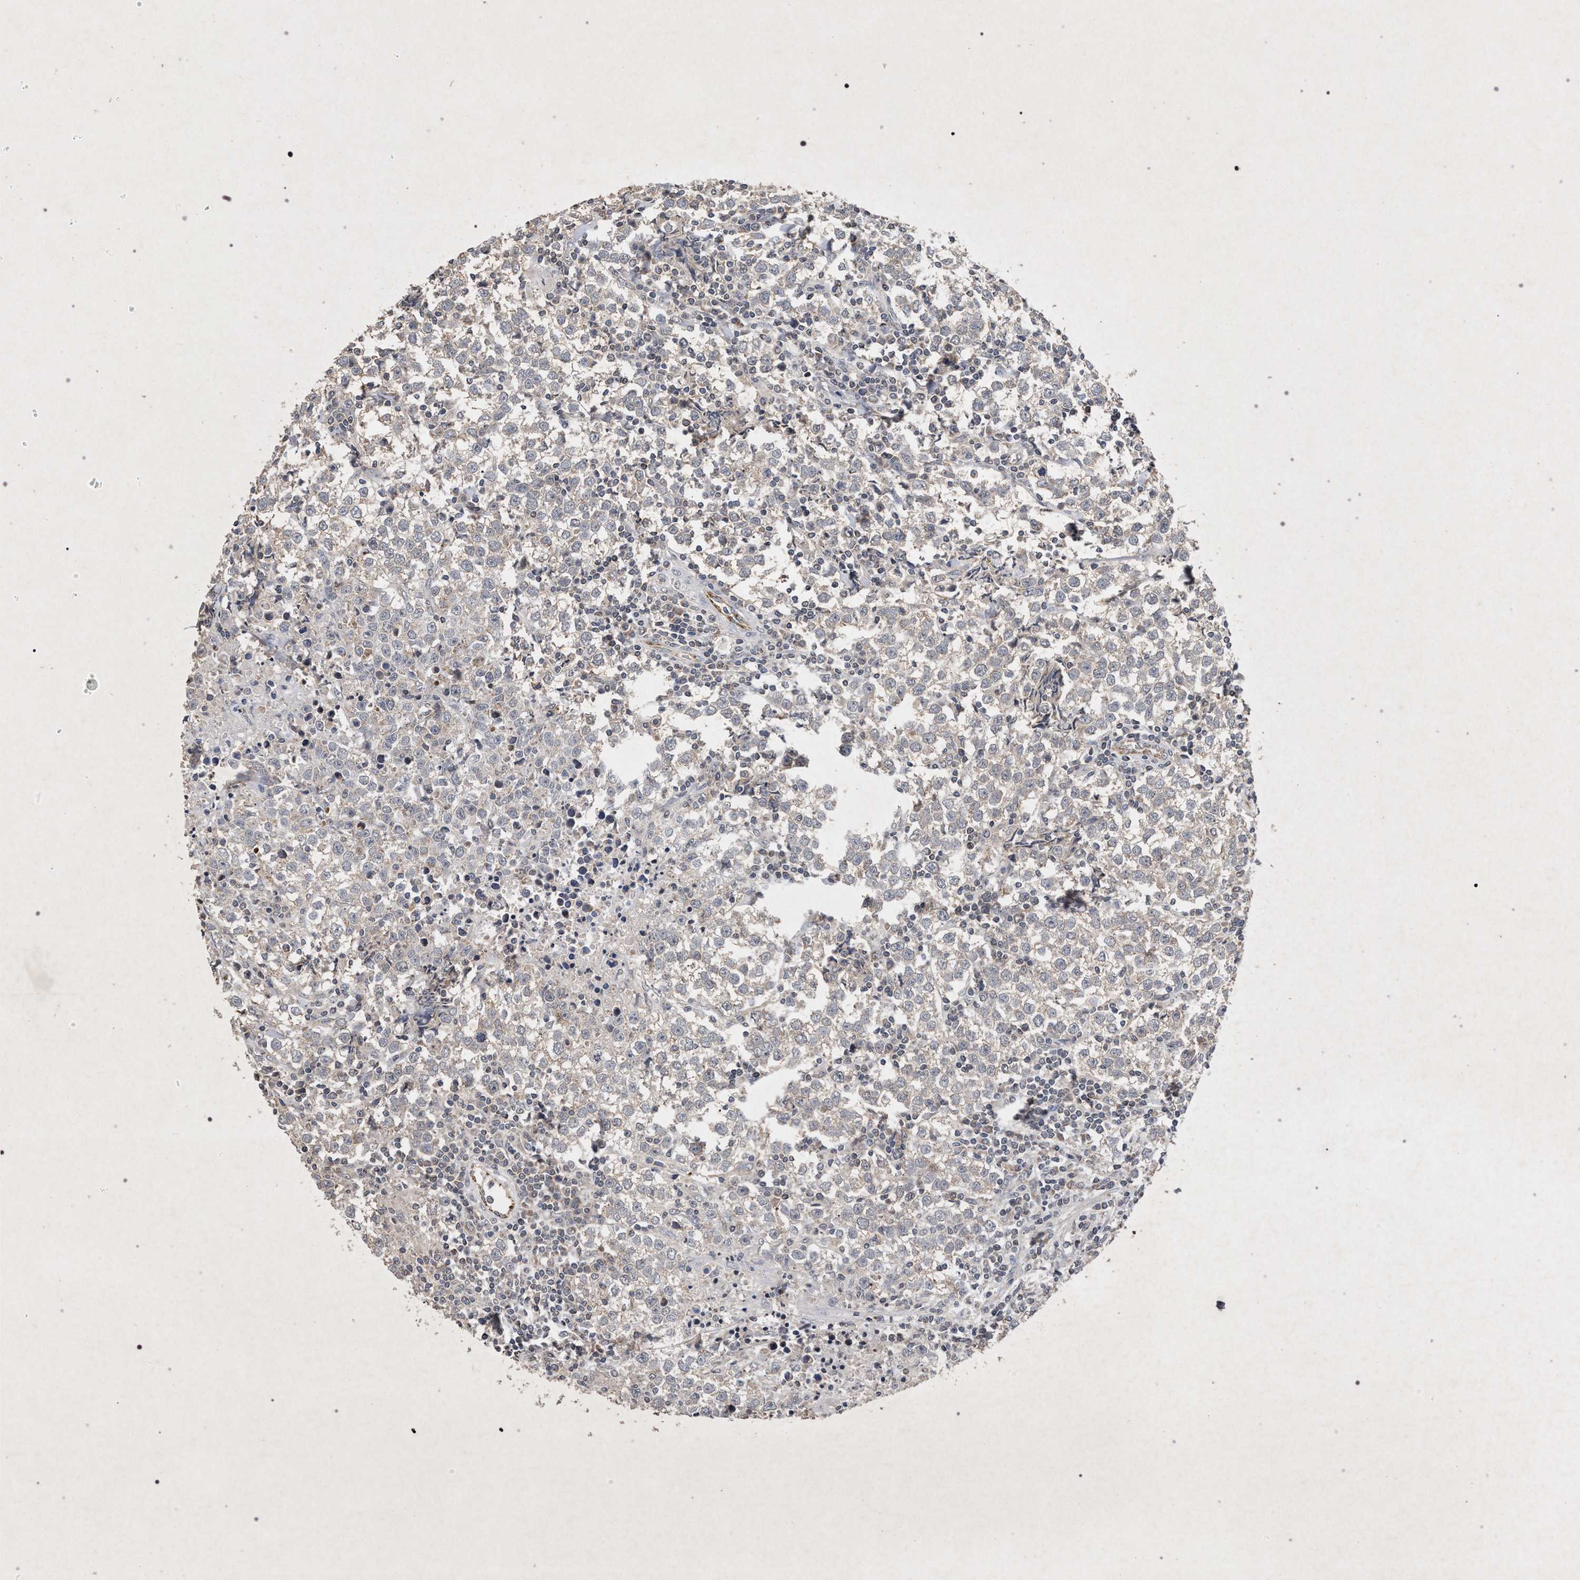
{"staining": {"intensity": "negative", "quantity": "none", "location": "none"}, "tissue": "testis cancer", "cell_type": "Tumor cells", "image_type": "cancer", "snomed": [{"axis": "morphology", "description": "Seminoma, NOS"}, {"axis": "morphology", "description": "Carcinoma, Embryonal, NOS"}, {"axis": "topography", "description": "Testis"}], "caption": "Tumor cells show no significant protein staining in embryonal carcinoma (testis).", "gene": "PKD2L1", "patient": {"sex": "male", "age": 36}}